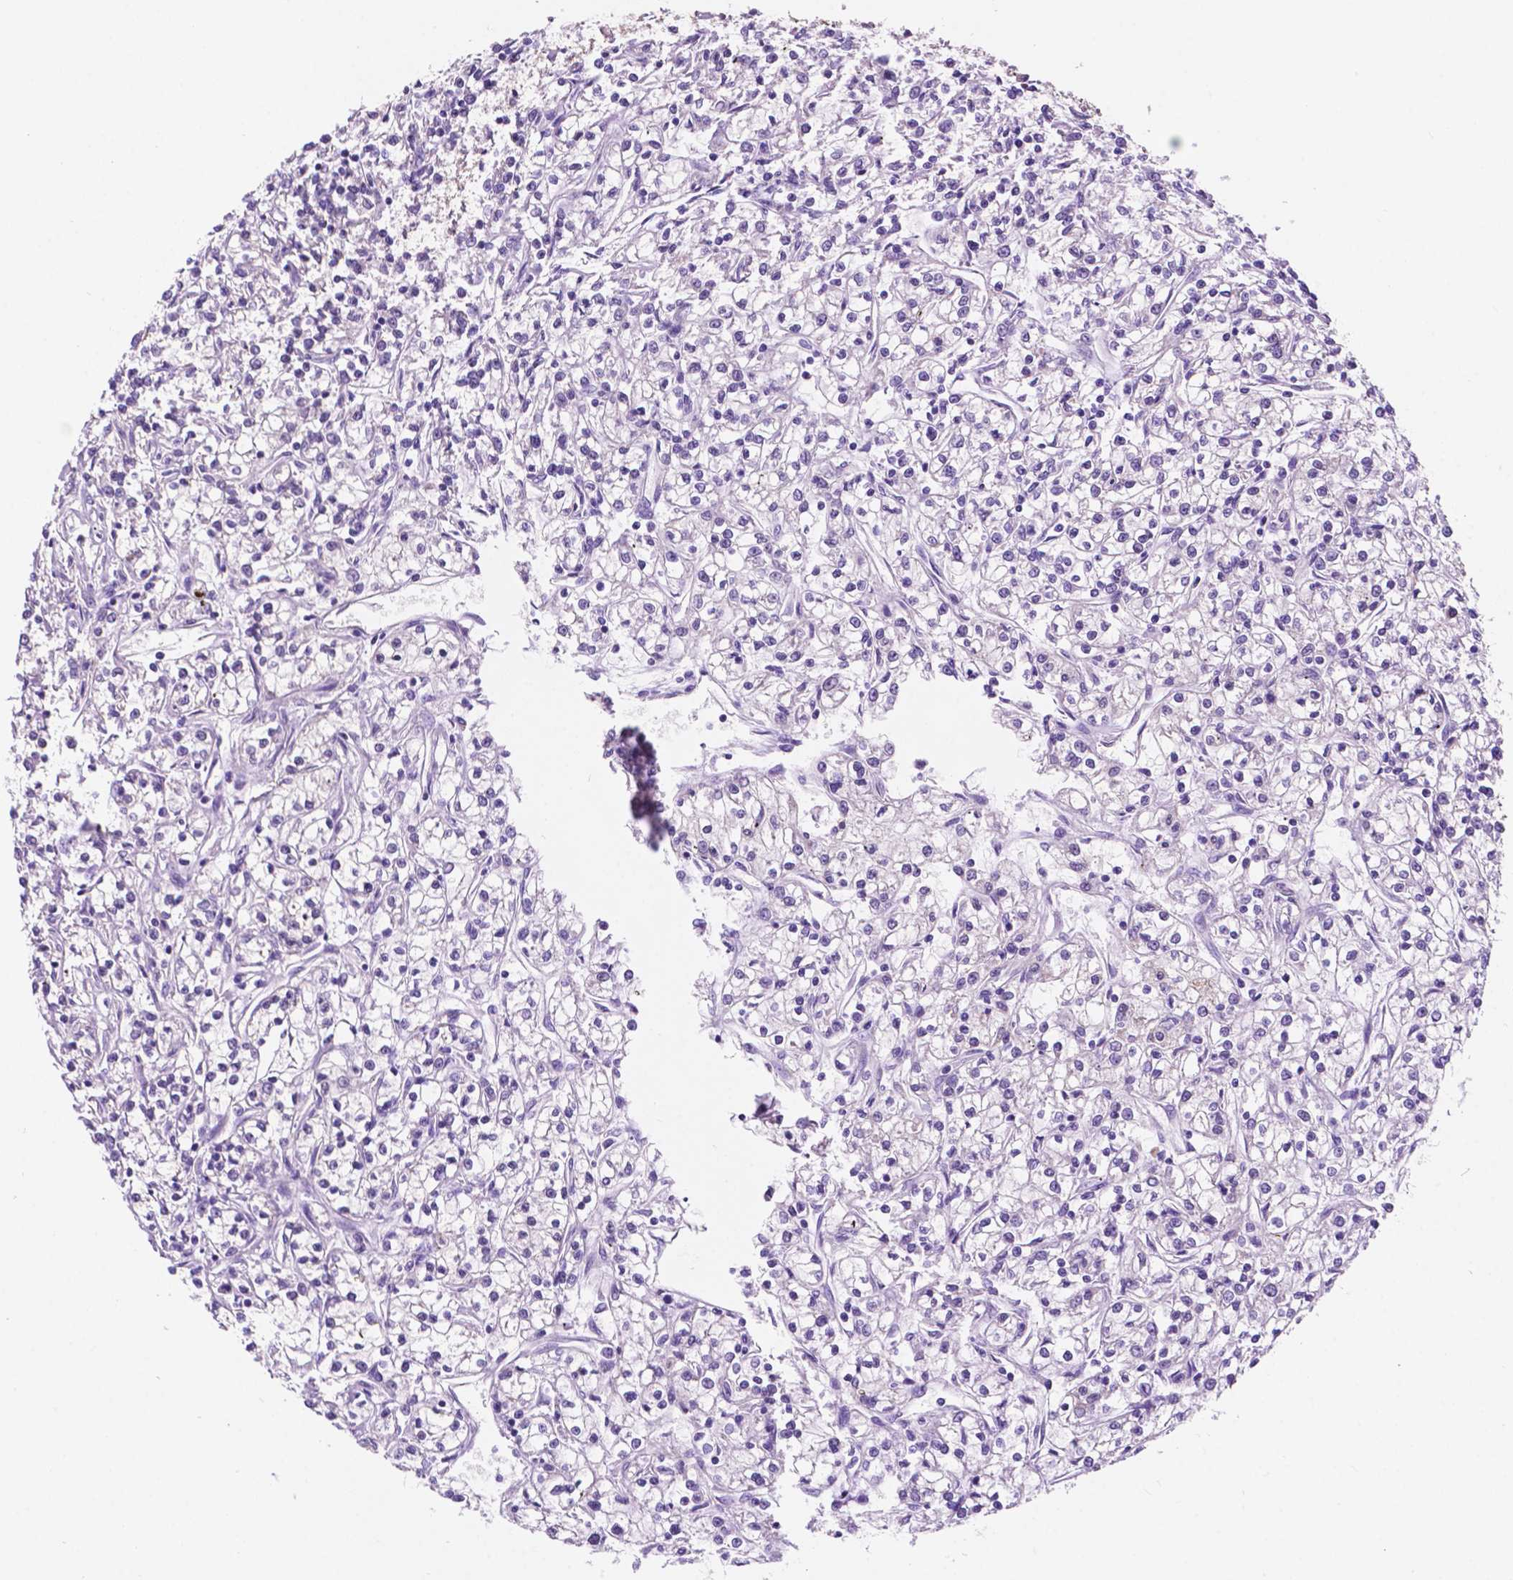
{"staining": {"intensity": "negative", "quantity": "none", "location": "none"}, "tissue": "renal cancer", "cell_type": "Tumor cells", "image_type": "cancer", "snomed": [{"axis": "morphology", "description": "Adenocarcinoma, NOS"}, {"axis": "topography", "description": "Kidney"}], "caption": "Immunohistochemistry micrograph of neoplastic tissue: renal cancer stained with DAB exhibits no significant protein expression in tumor cells.", "gene": "TRPV5", "patient": {"sex": "female", "age": 59}}